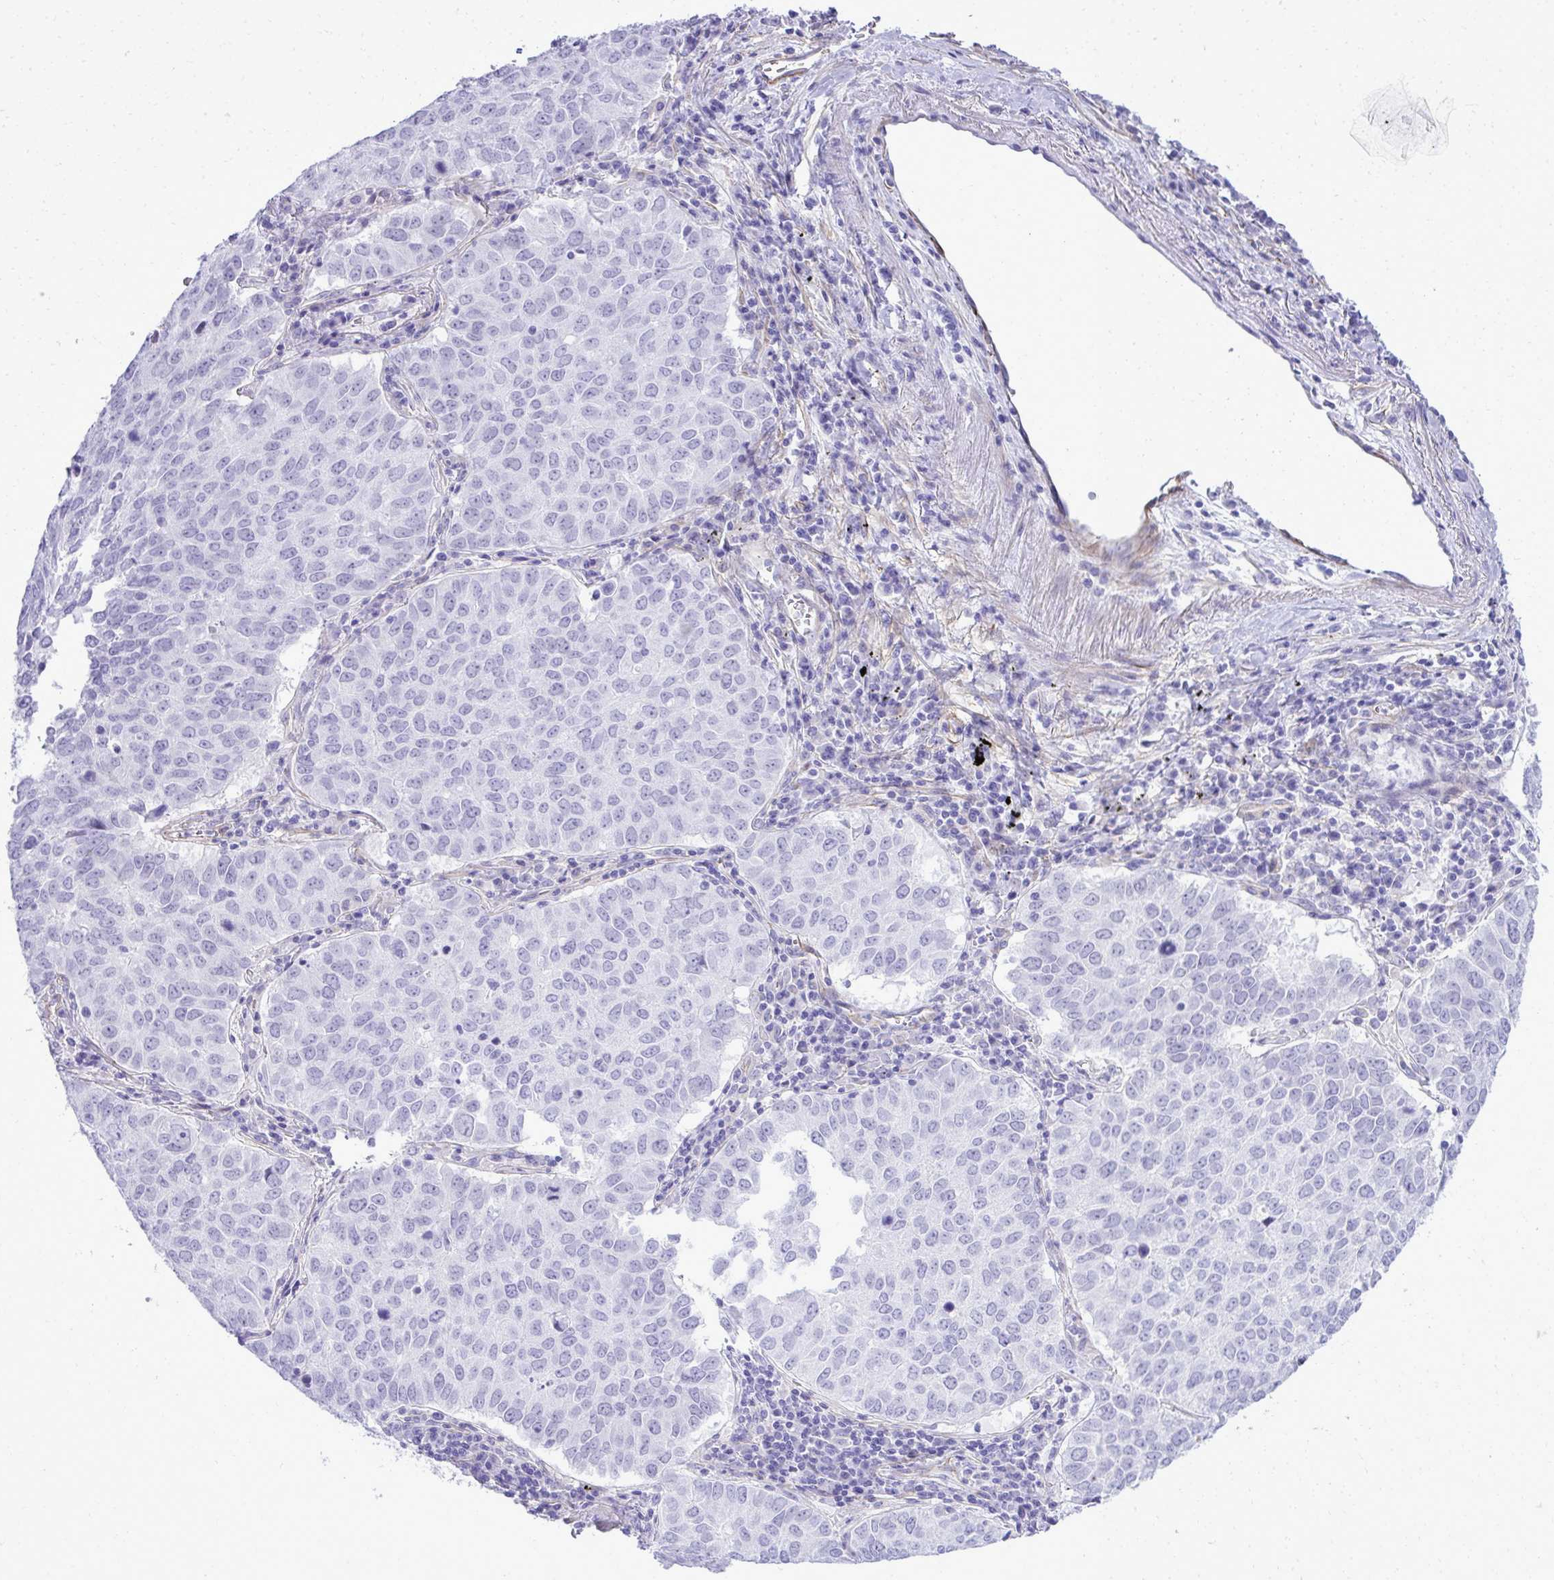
{"staining": {"intensity": "negative", "quantity": "none", "location": "none"}, "tissue": "lung cancer", "cell_type": "Tumor cells", "image_type": "cancer", "snomed": [{"axis": "morphology", "description": "Adenocarcinoma, NOS"}, {"axis": "topography", "description": "Lung"}], "caption": "An IHC histopathology image of lung cancer (adenocarcinoma) is shown. There is no staining in tumor cells of lung cancer (adenocarcinoma).", "gene": "PITPNM3", "patient": {"sex": "female", "age": 50}}